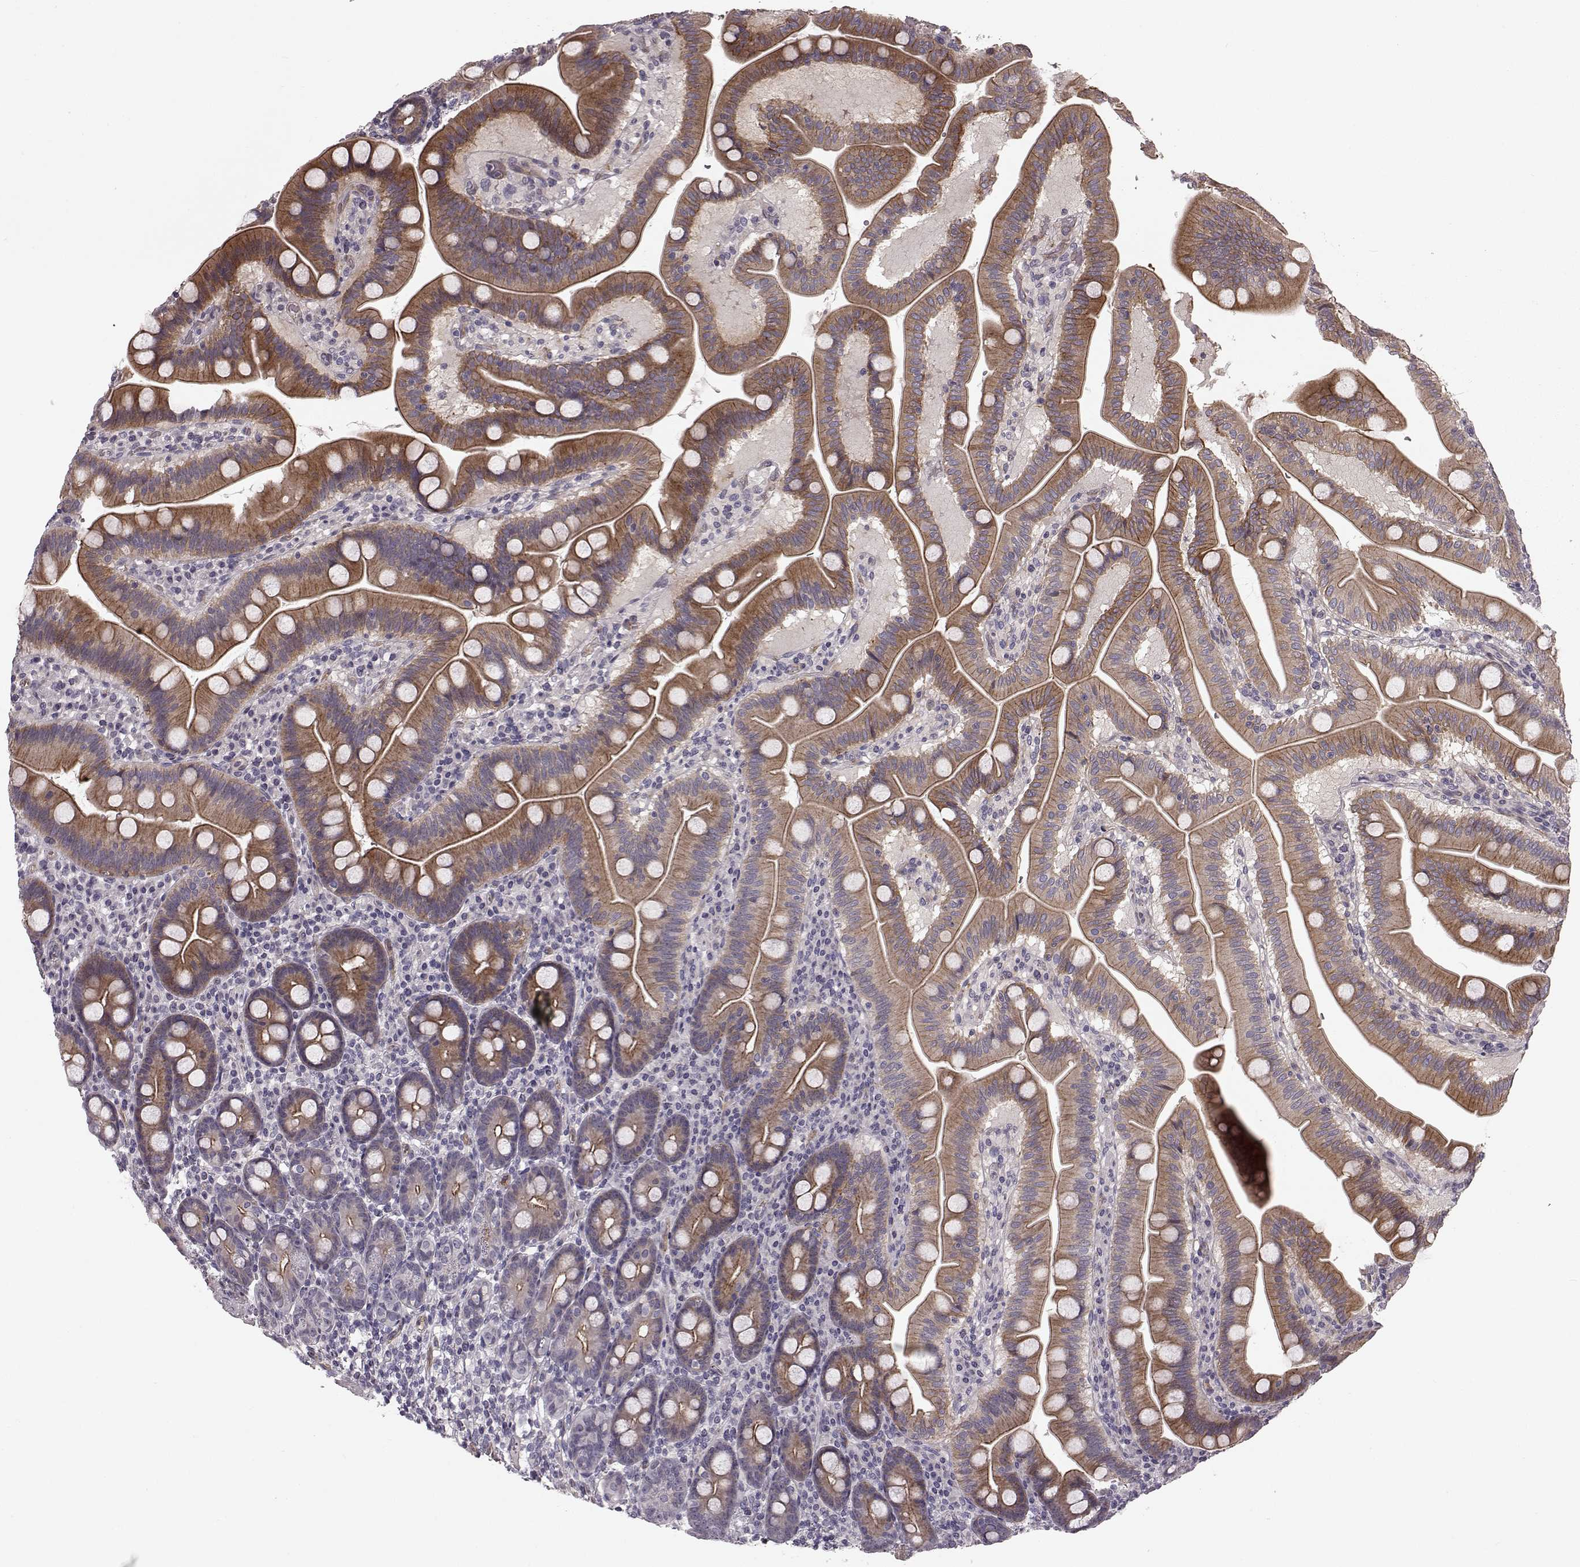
{"staining": {"intensity": "moderate", "quantity": "25%-75%", "location": "cytoplasmic/membranous"}, "tissue": "duodenum", "cell_type": "Glandular cells", "image_type": "normal", "snomed": [{"axis": "morphology", "description": "Normal tissue, NOS"}, {"axis": "topography", "description": "Duodenum"}], "caption": "This image exhibits IHC staining of normal human duodenum, with medium moderate cytoplasmic/membranous expression in approximately 25%-75% of glandular cells.", "gene": "SLC22A18", "patient": {"sex": "male", "age": 59}}